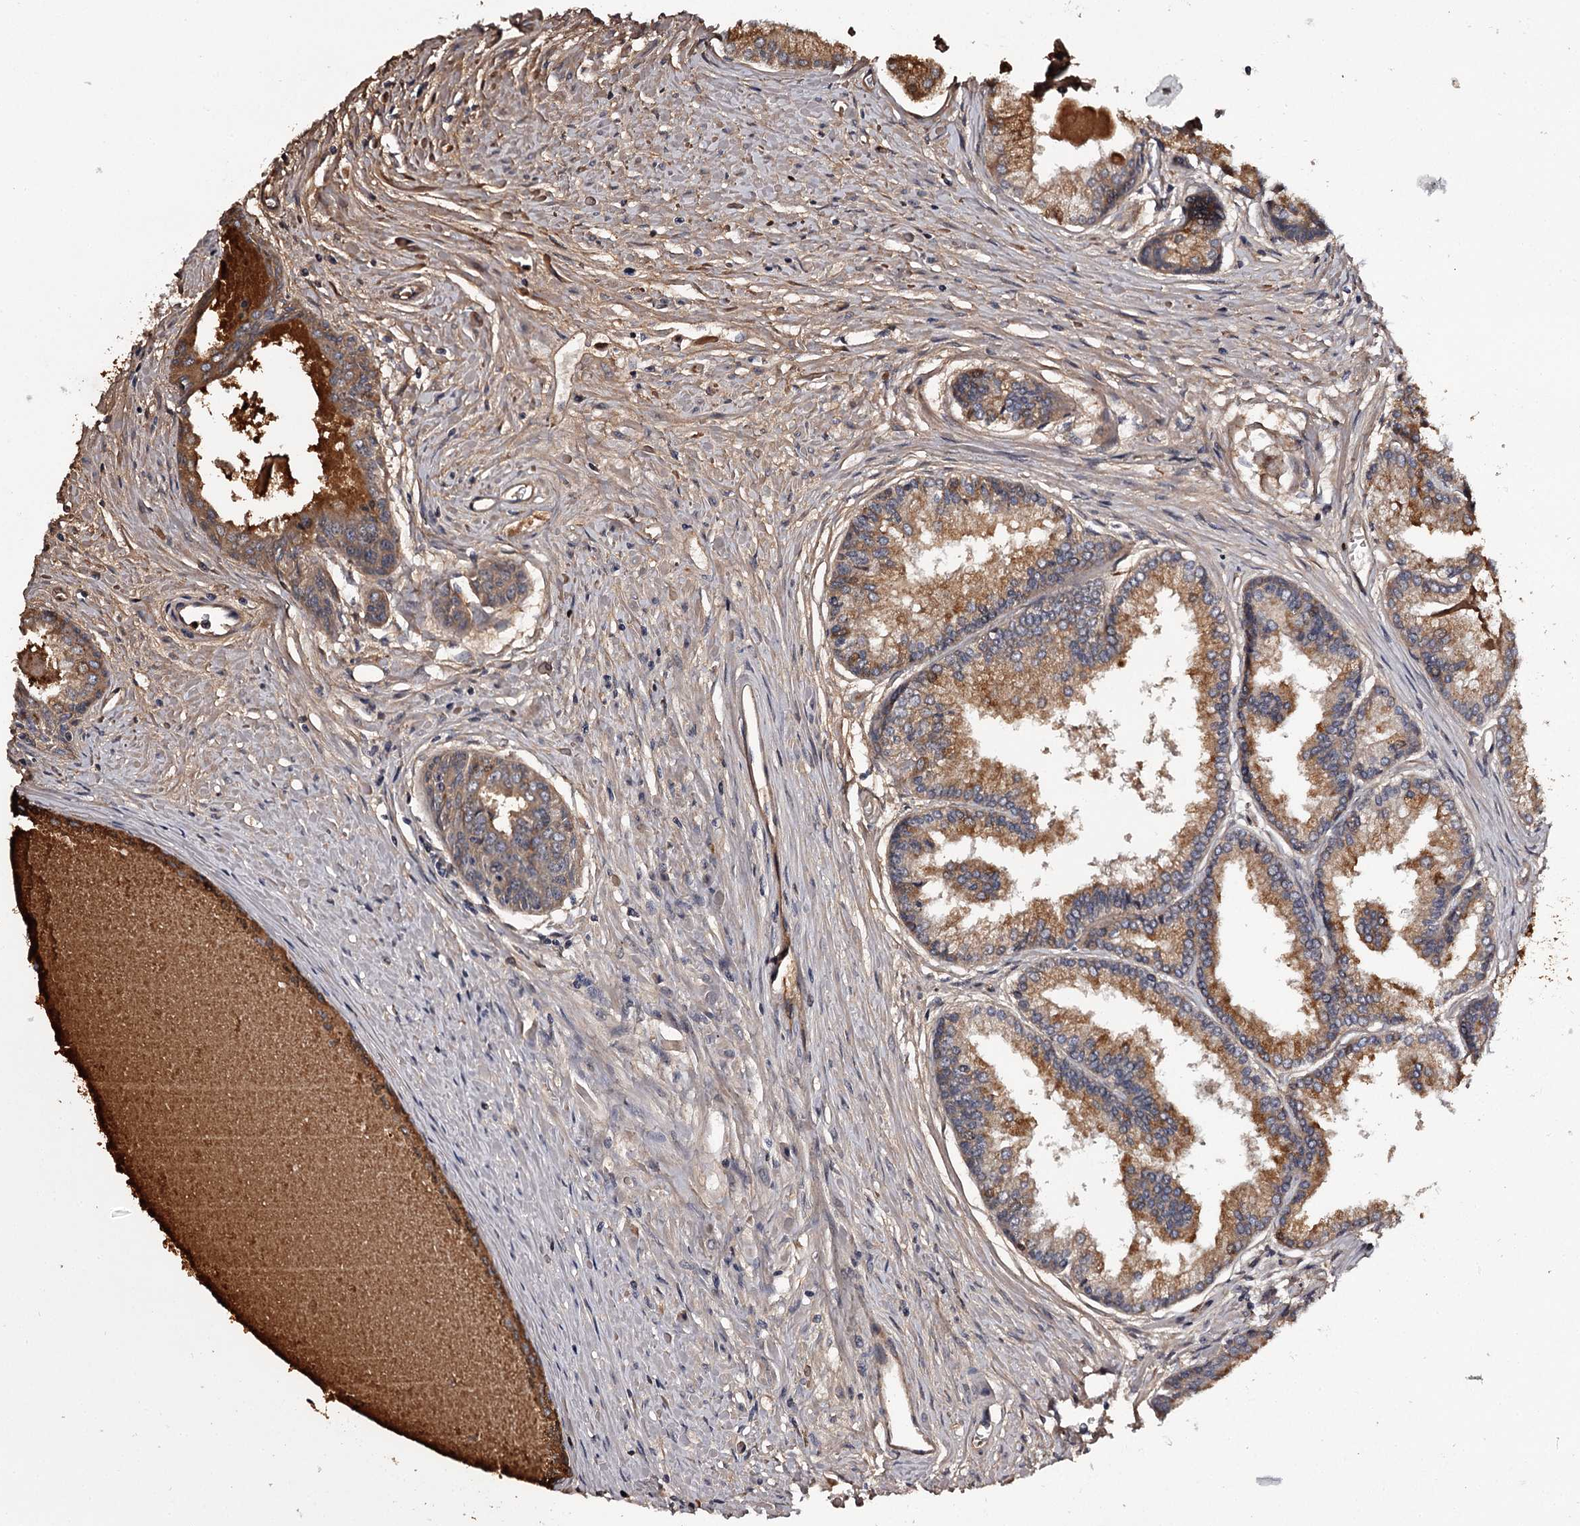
{"staining": {"intensity": "moderate", "quantity": ">75%", "location": "cytoplasmic/membranous"}, "tissue": "prostate cancer", "cell_type": "Tumor cells", "image_type": "cancer", "snomed": [{"axis": "morphology", "description": "Adenocarcinoma, High grade"}, {"axis": "topography", "description": "Prostate"}], "caption": "Moderate cytoplasmic/membranous positivity is appreciated in about >75% of tumor cells in prostate cancer (high-grade adenocarcinoma).", "gene": "CWF19L2", "patient": {"sex": "male", "age": 68}}